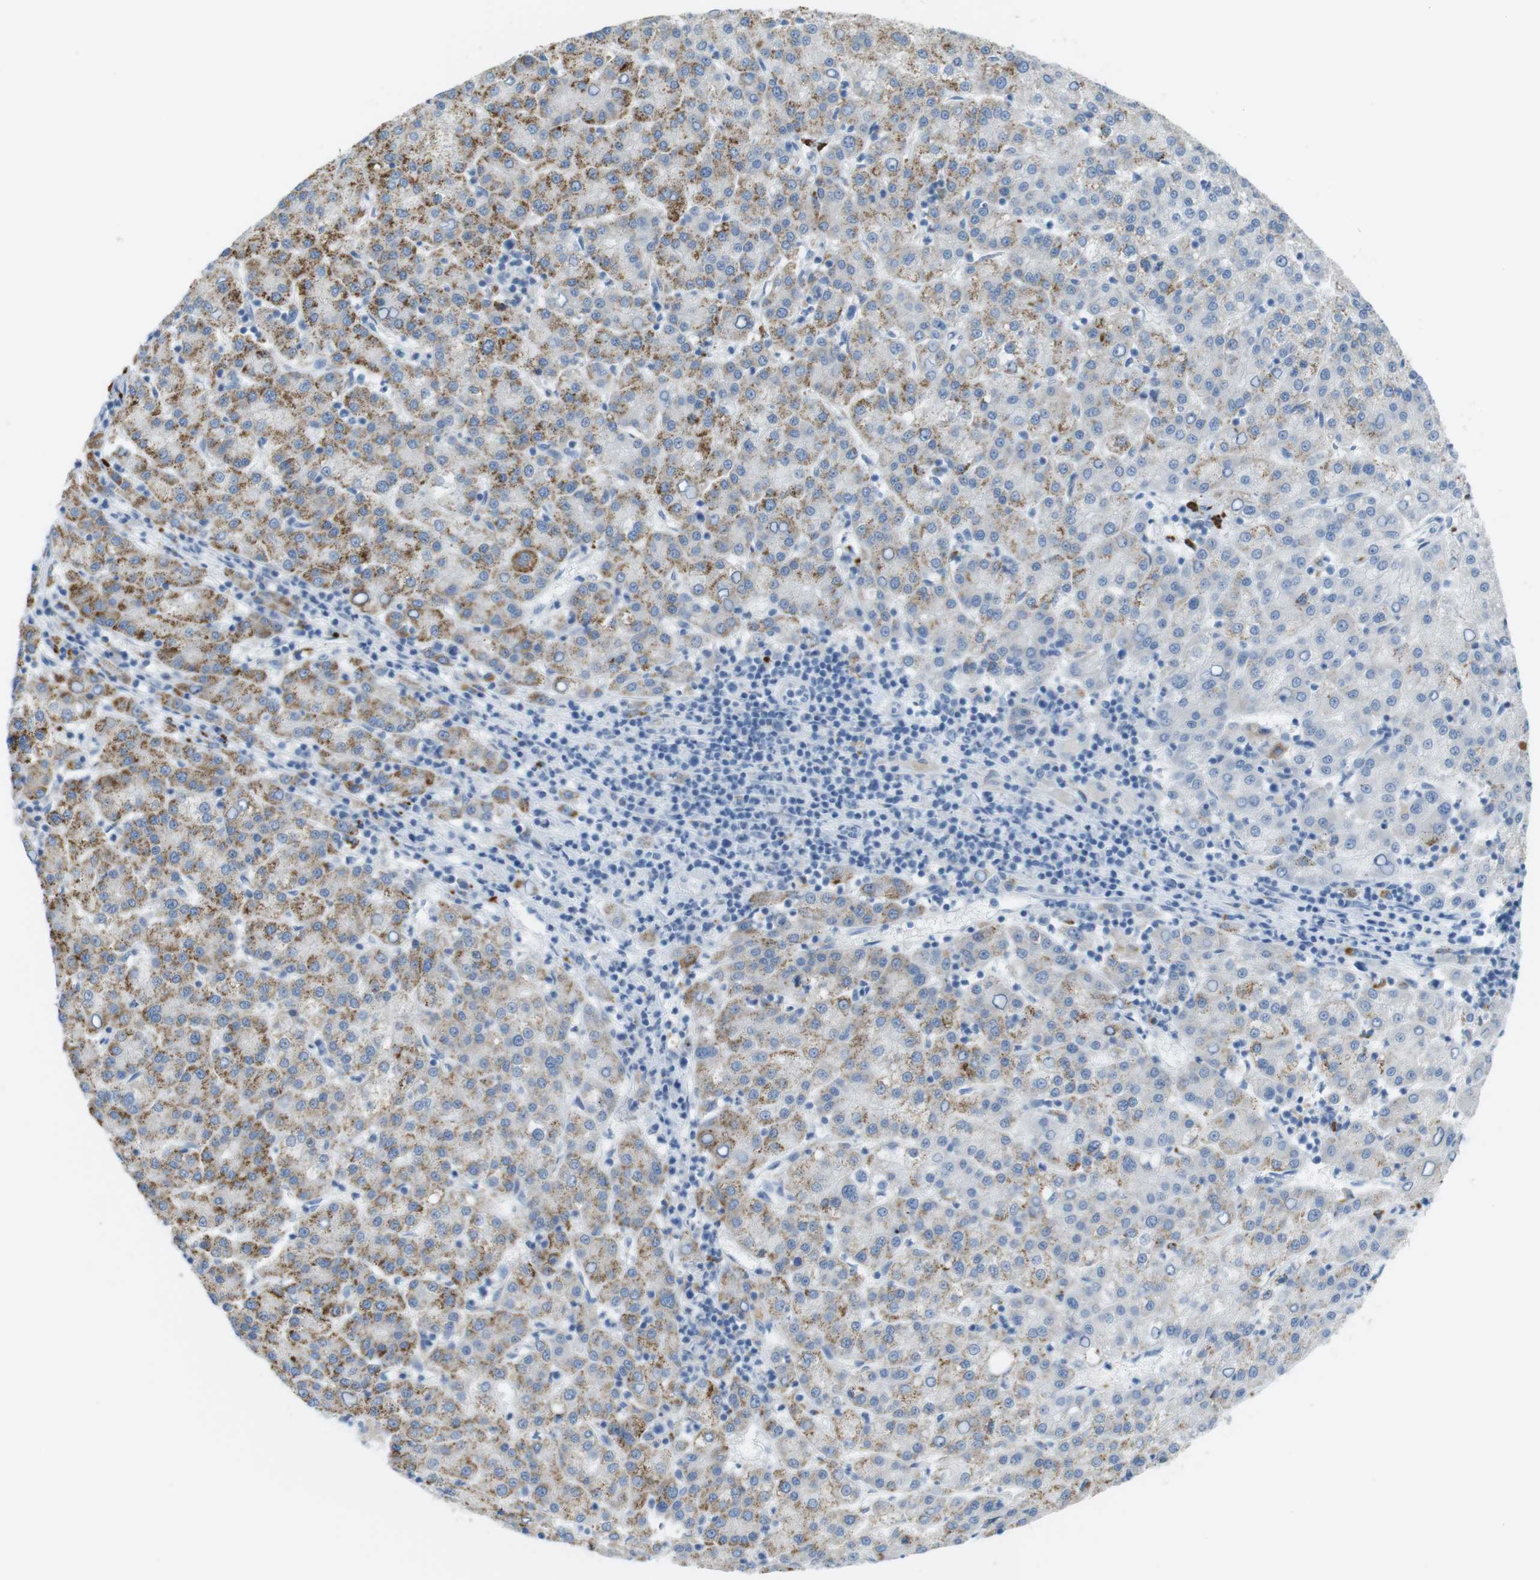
{"staining": {"intensity": "moderate", "quantity": ">75%", "location": "cytoplasmic/membranous"}, "tissue": "liver cancer", "cell_type": "Tumor cells", "image_type": "cancer", "snomed": [{"axis": "morphology", "description": "Carcinoma, Hepatocellular, NOS"}, {"axis": "topography", "description": "Liver"}], "caption": "Liver cancer tissue demonstrates moderate cytoplasmic/membranous positivity in approximately >75% of tumor cells", "gene": "YIPF1", "patient": {"sex": "female", "age": 58}}